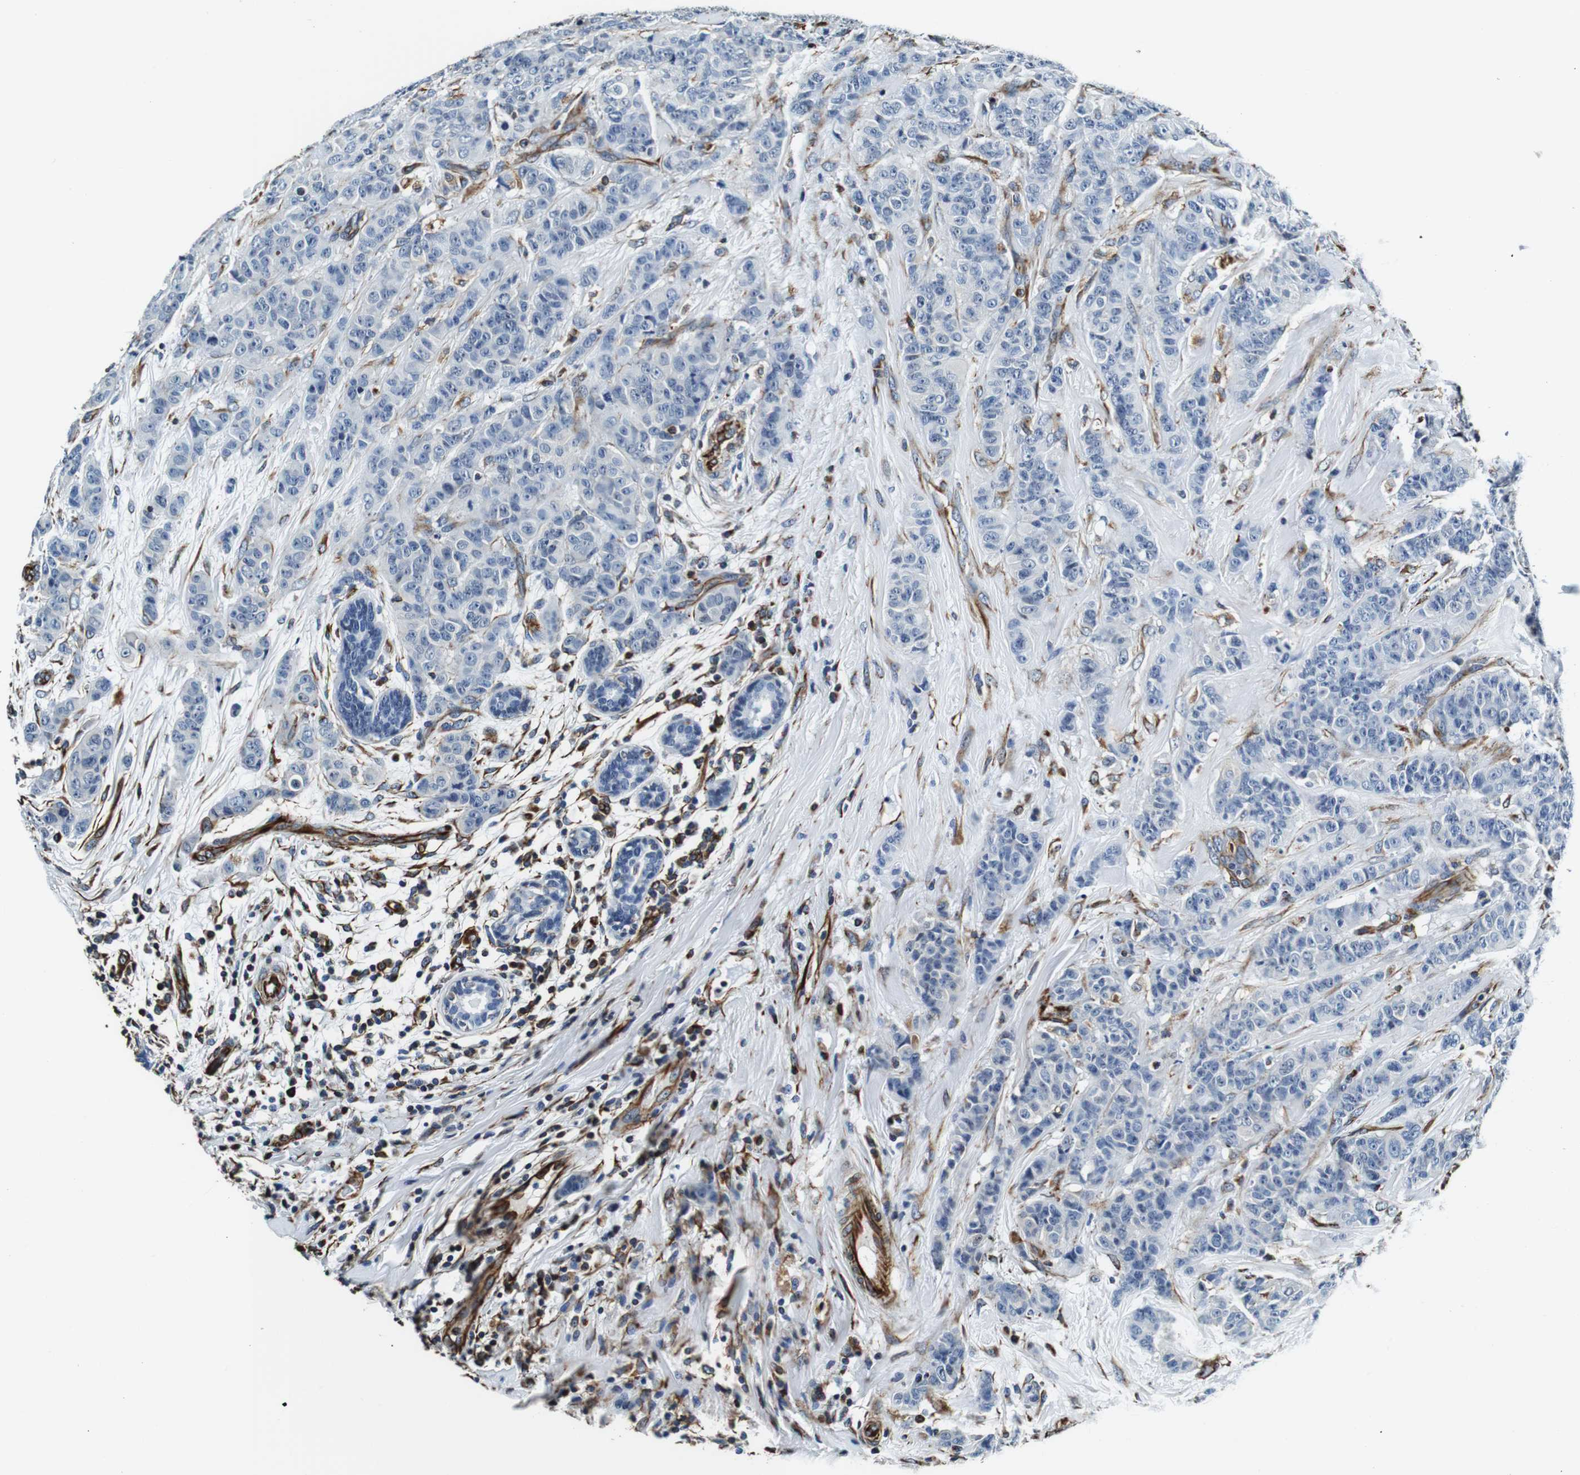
{"staining": {"intensity": "negative", "quantity": "none", "location": "none"}, "tissue": "breast cancer", "cell_type": "Tumor cells", "image_type": "cancer", "snomed": [{"axis": "morphology", "description": "Normal tissue, NOS"}, {"axis": "morphology", "description": "Duct carcinoma"}, {"axis": "topography", "description": "Breast"}], "caption": "This is an immunohistochemistry histopathology image of human breast cancer. There is no expression in tumor cells.", "gene": "GJE1", "patient": {"sex": "female", "age": 40}}